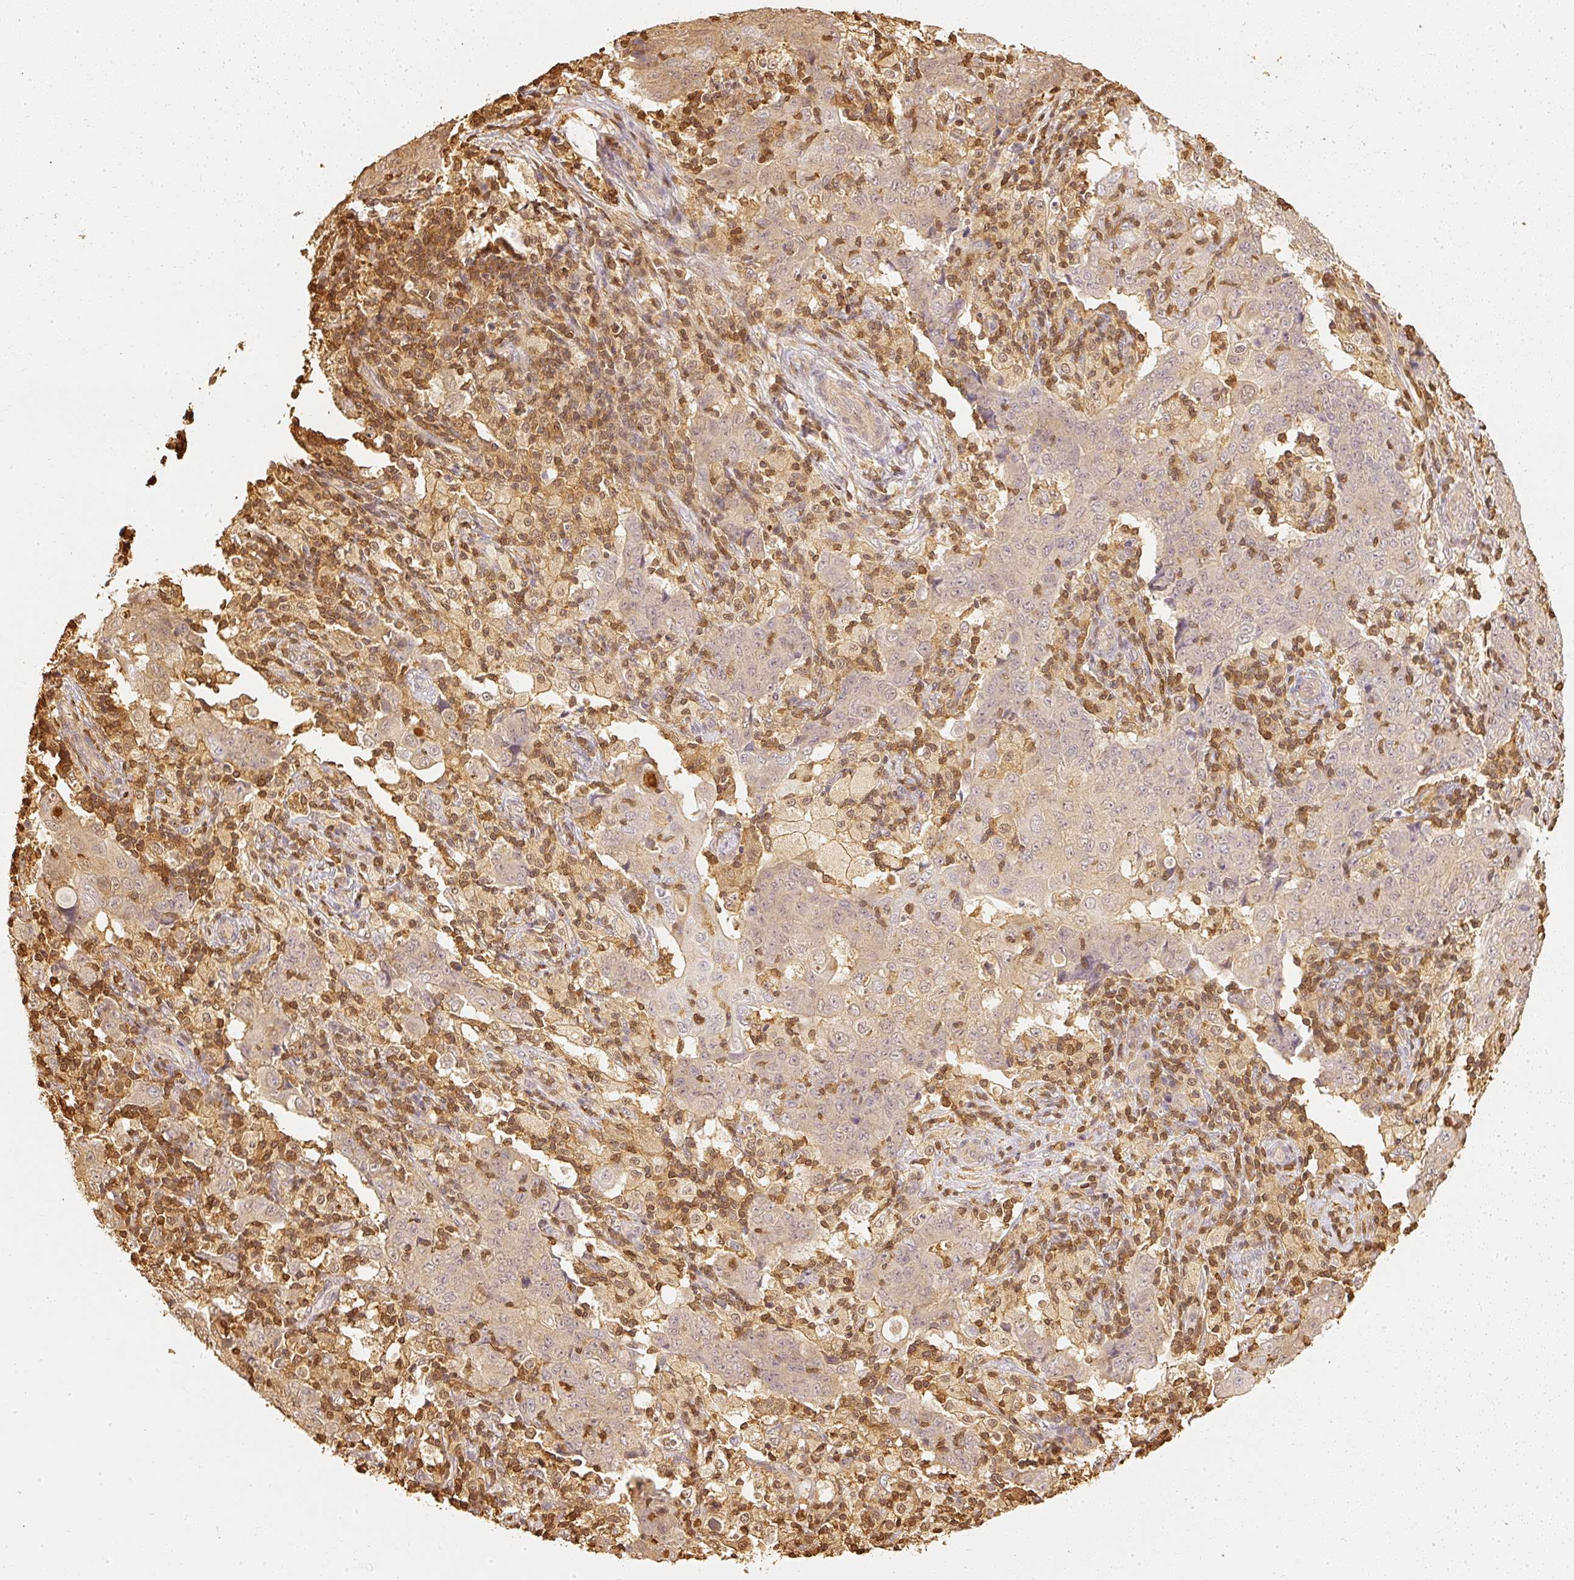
{"staining": {"intensity": "weak", "quantity": "<25%", "location": "cytoplasmic/membranous"}, "tissue": "ovarian cancer", "cell_type": "Tumor cells", "image_type": "cancer", "snomed": [{"axis": "morphology", "description": "Carcinoma, endometroid"}, {"axis": "topography", "description": "Ovary"}], "caption": "DAB immunohistochemical staining of human ovarian endometroid carcinoma displays no significant expression in tumor cells.", "gene": "PFN1", "patient": {"sex": "female", "age": 42}}